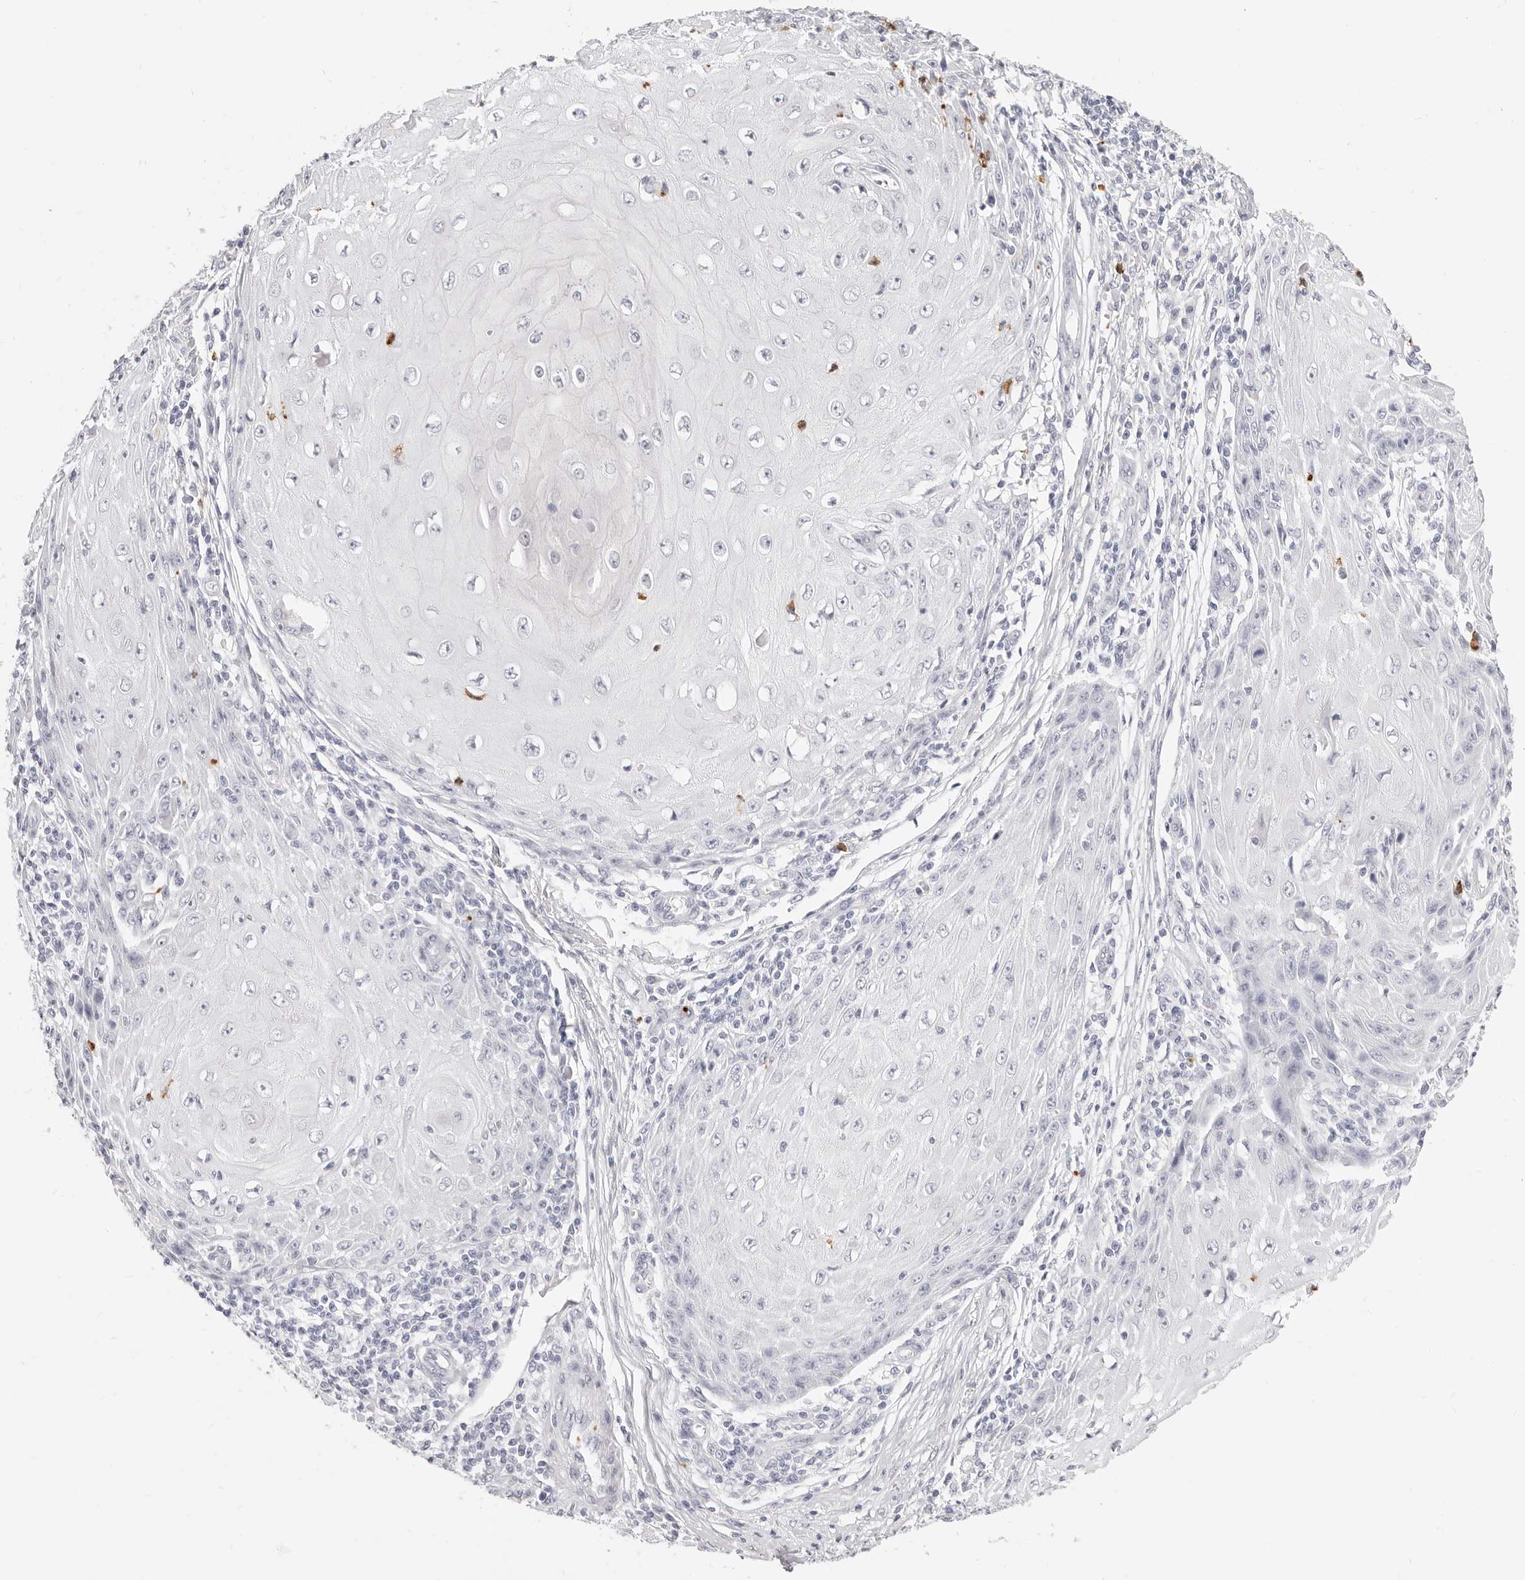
{"staining": {"intensity": "negative", "quantity": "none", "location": "none"}, "tissue": "skin cancer", "cell_type": "Tumor cells", "image_type": "cancer", "snomed": [{"axis": "morphology", "description": "Squamous cell carcinoma, NOS"}, {"axis": "topography", "description": "Skin"}], "caption": "A high-resolution photomicrograph shows IHC staining of skin cancer, which reveals no significant positivity in tumor cells.", "gene": "CAMP", "patient": {"sex": "female", "age": 73}}